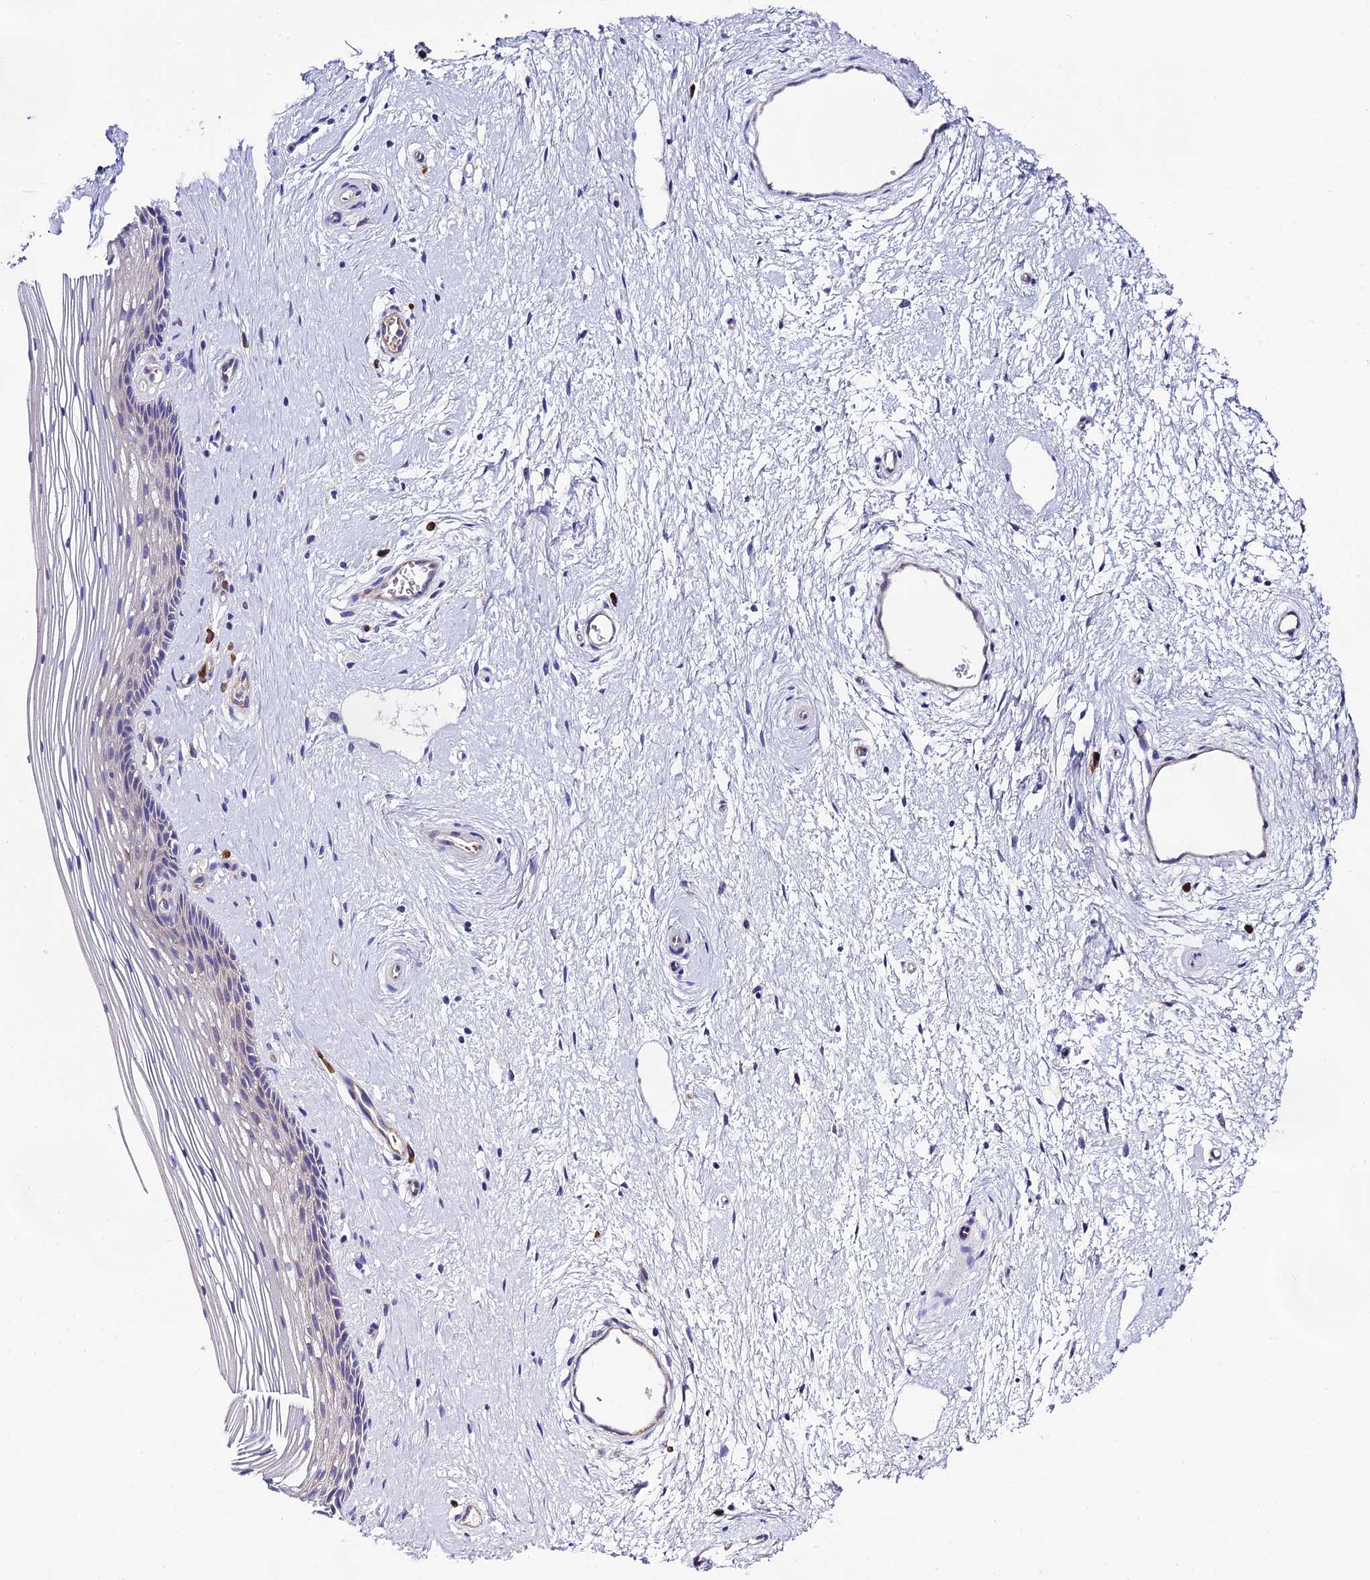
{"staining": {"intensity": "negative", "quantity": "none", "location": "none"}, "tissue": "vagina", "cell_type": "Squamous epithelial cells", "image_type": "normal", "snomed": [{"axis": "morphology", "description": "Normal tissue, NOS"}, {"axis": "topography", "description": "Vagina"}], "caption": "Squamous epithelial cells are negative for protein expression in unremarkable human vagina. (Brightfield microscopy of DAB (3,3'-diaminobenzidine) immunohistochemistry at high magnification).", "gene": "MACIR", "patient": {"sex": "female", "age": 46}}